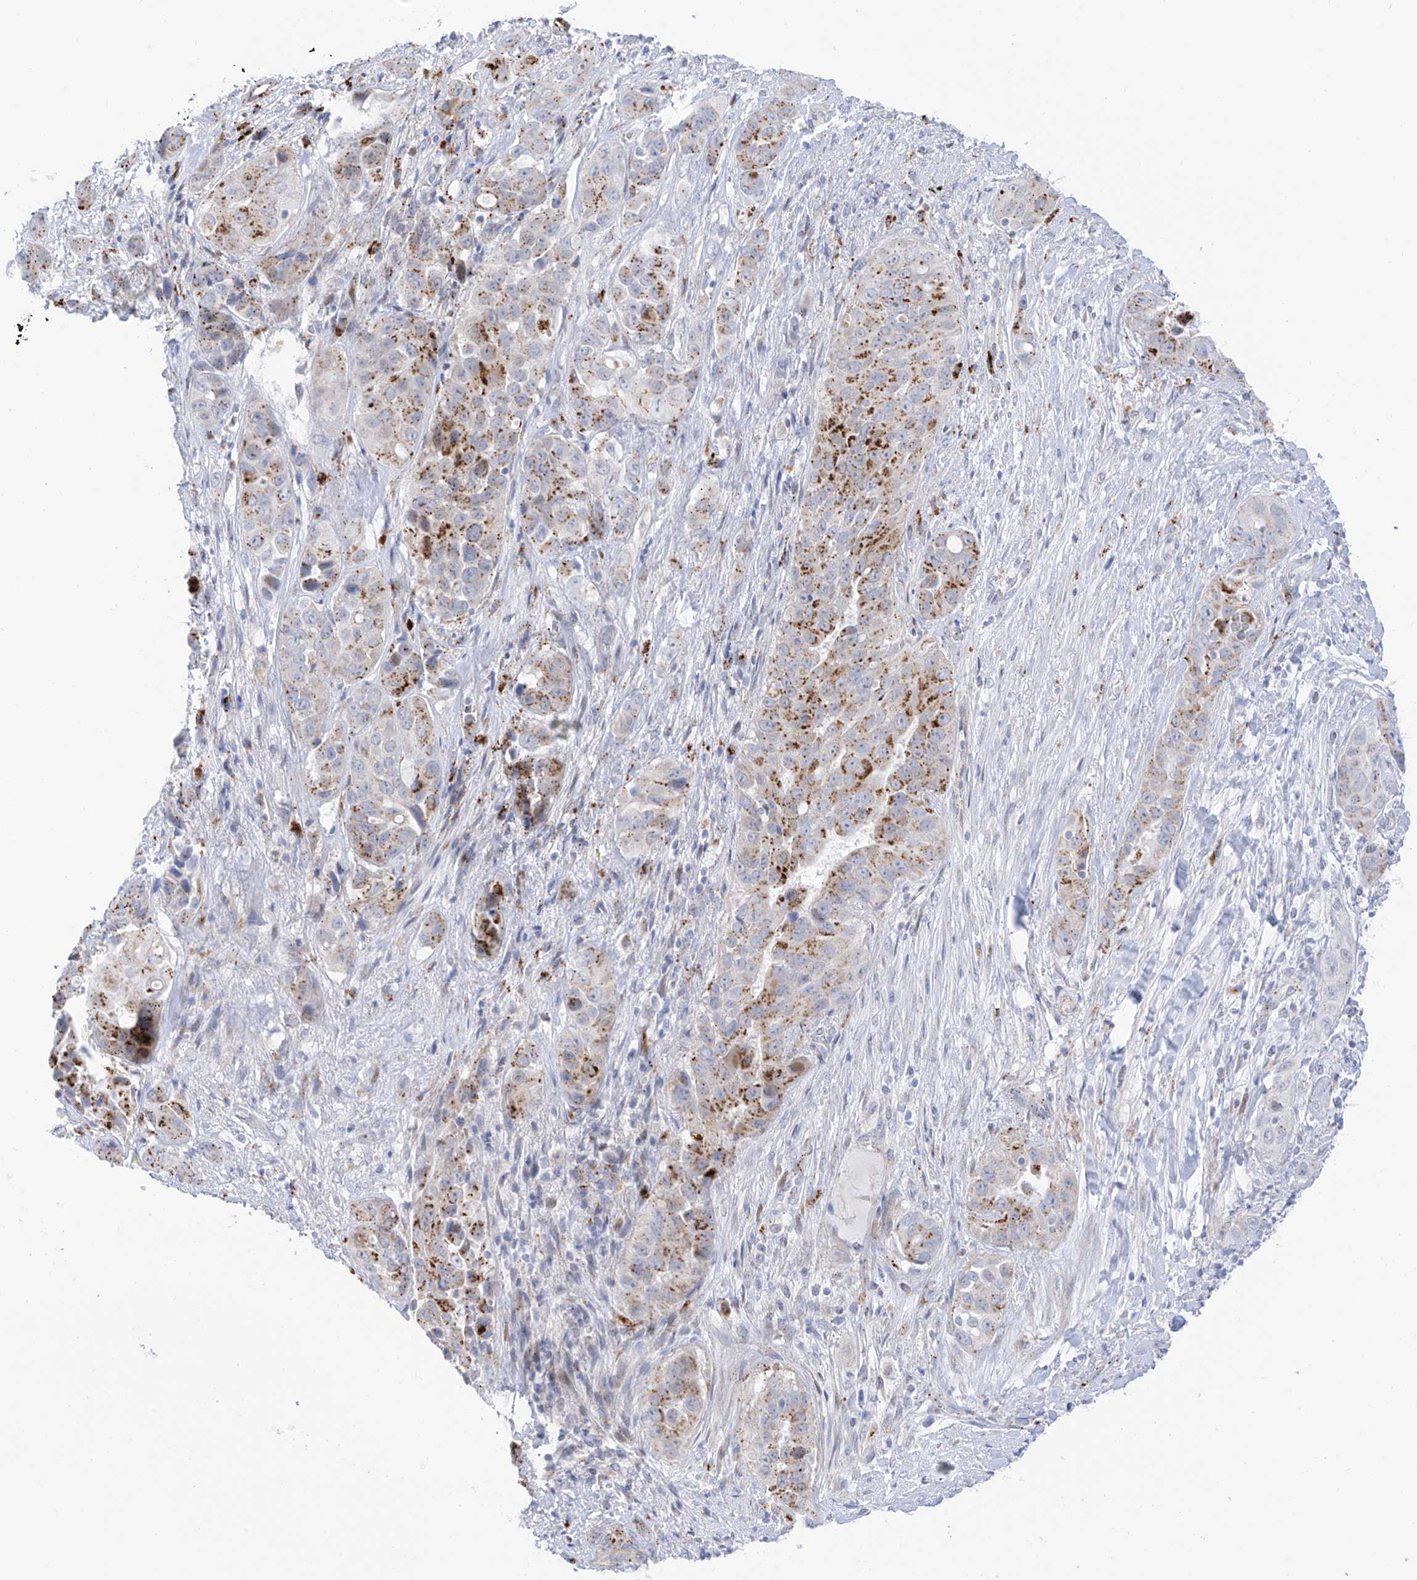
{"staining": {"intensity": "moderate", "quantity": "25%-75%", "location": "cytoplasmic/membranous"}, "tissue": "liver cancer", "cell_type": "Tumor cells", "image_type": "cancer", "snomed": [{"axis": "morphology", "description": "Cholangiocarcinoma"}, {"axis": "topography", "description": "Liver"}], "caption": "Human liver cholangiocarcinoma stained with a brown dye demonstrates moderate cytoplasmic/membranous positive staining in about 25%-75% of tumor cells.", "gene": "PSPH", "patient": {"sex": "female", "age": 52}}